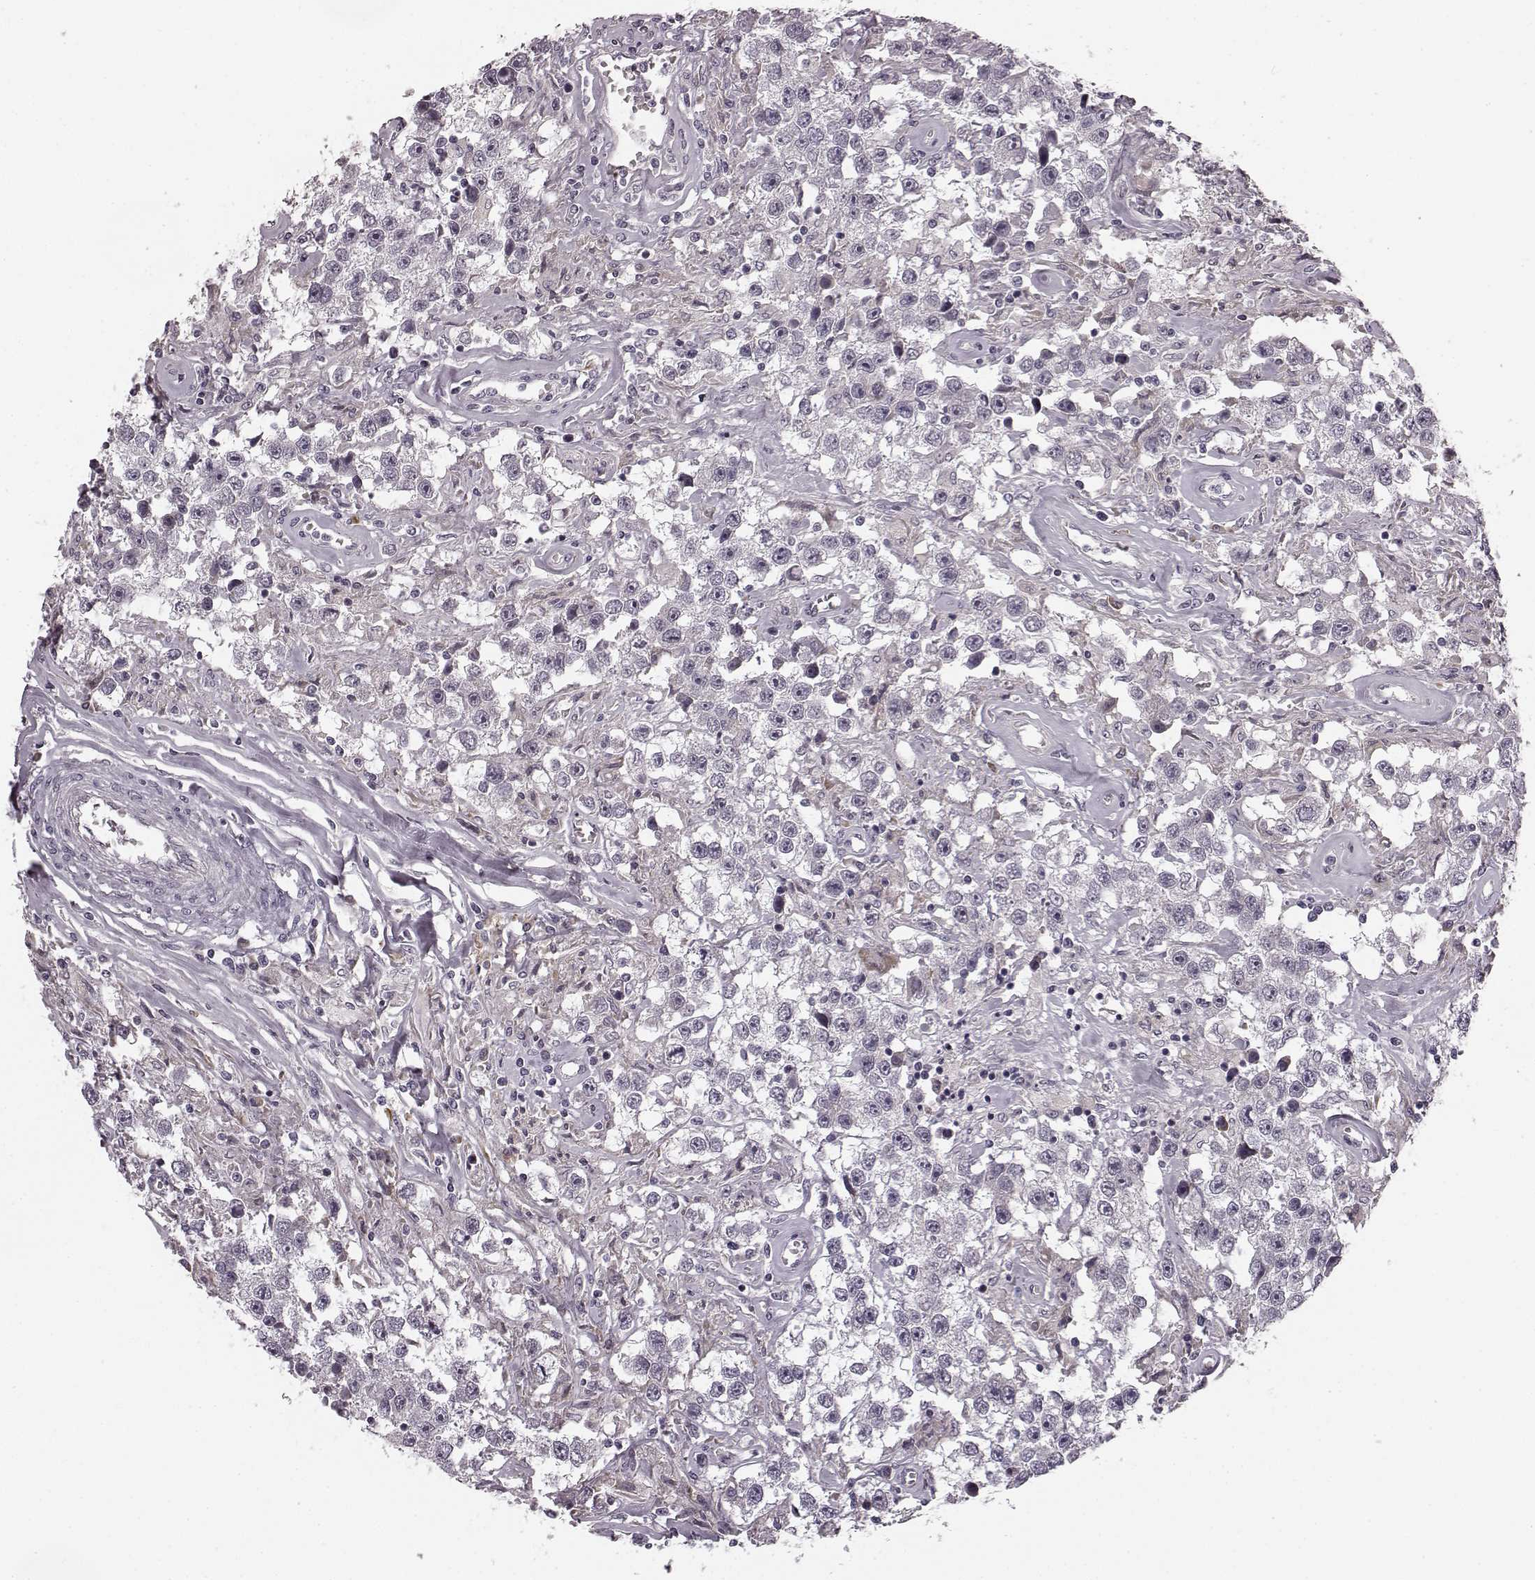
{"staining": {"intensity": "negative", "quantity": "none", "location": "none"}, "tissue": "testis cancer", "cell_type": "Tumor cells", "image_type": "cancer", "snomed": [{"axis": "morphology", "description": "Seminoma, NOS"}, {"axis": "topography", "description": "Testis"}], "caption": "IHC histopathology image of human seminoma (testis) stained for a protein (brown), which reveals no positivity in tumor cells.", "gene": "FAM234B", "patient": {"sex": "male", "age": 43}}